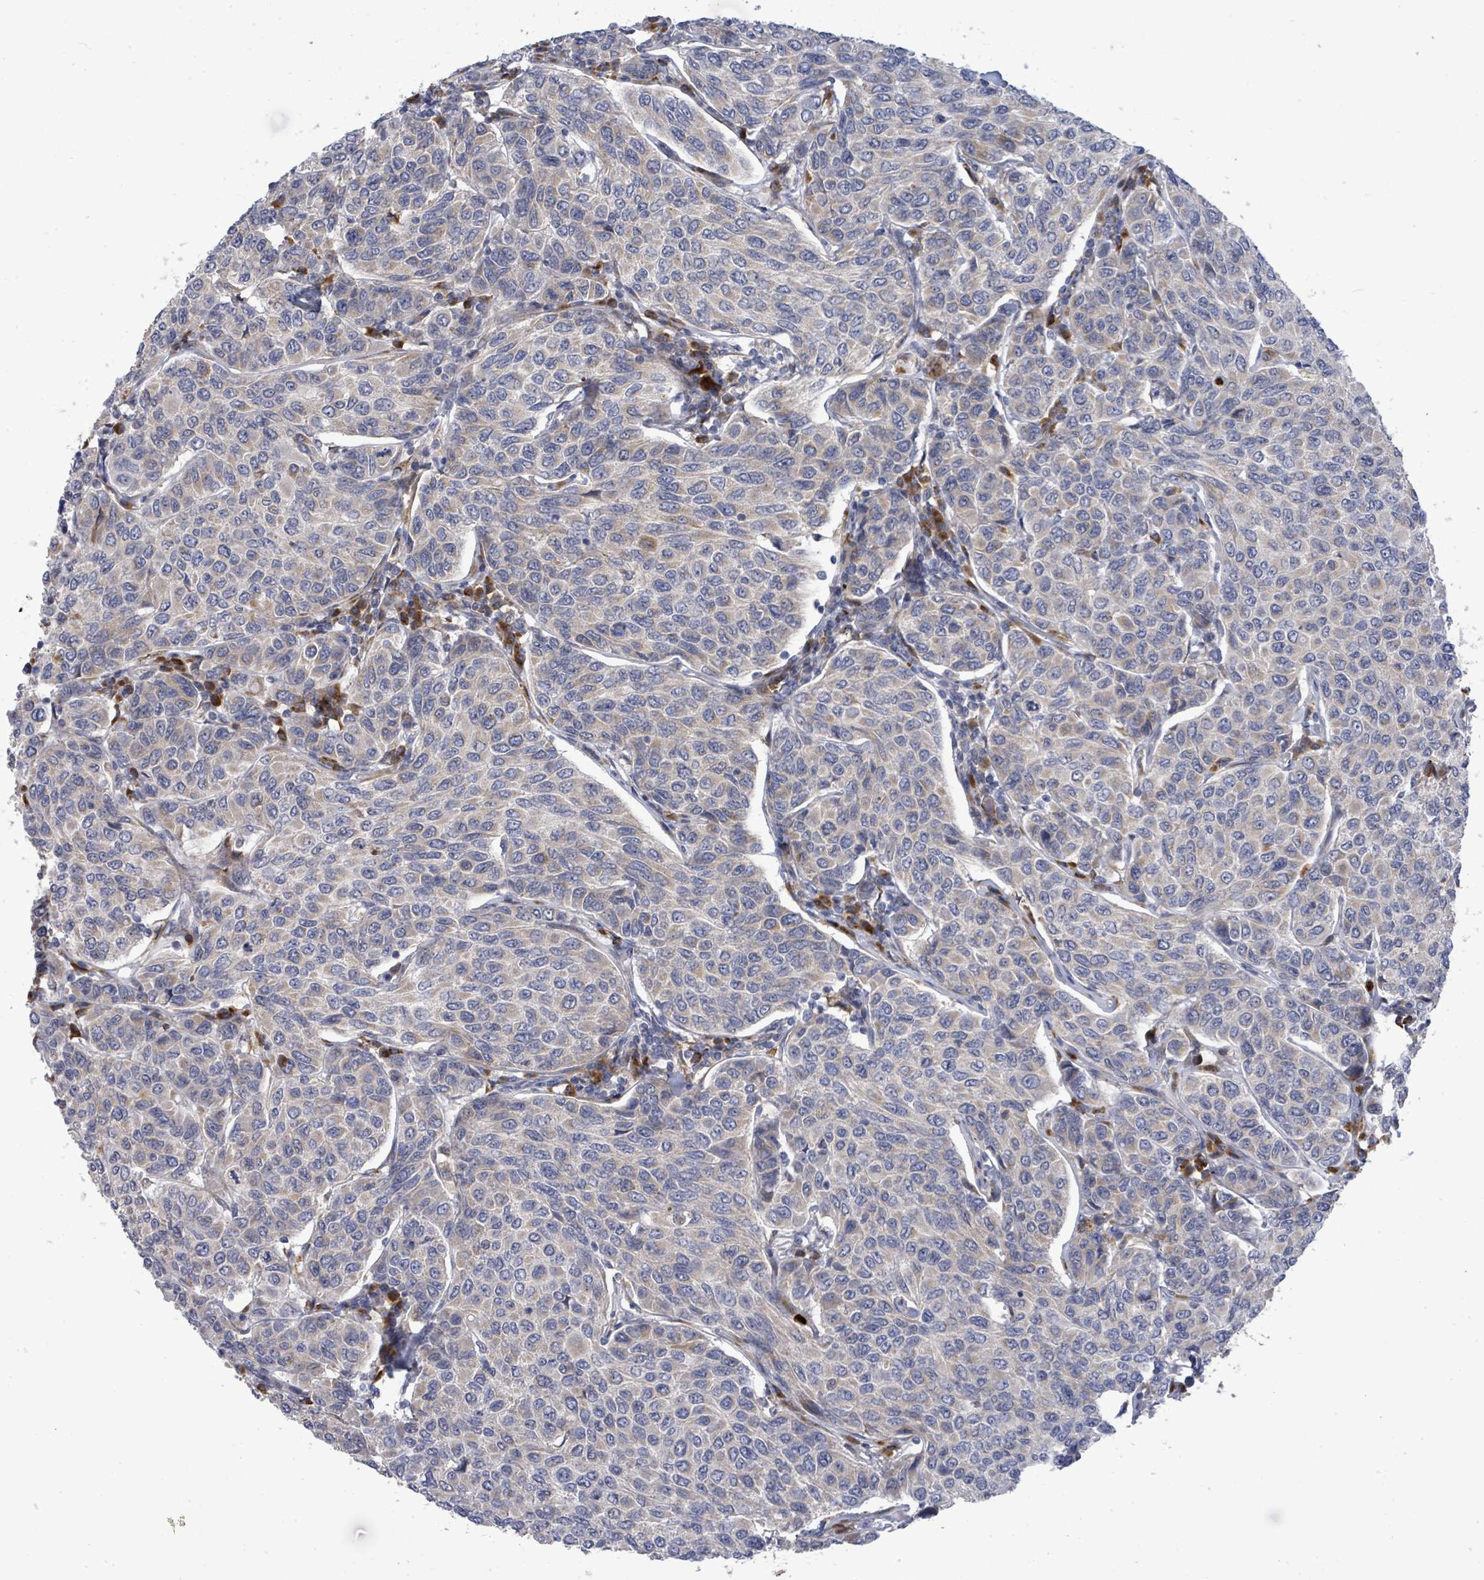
{"staining": {"intensity": "negative", "quantity": "none", "location": "none"}, "tissue": "breast cancer", "cell_type": "Tumor cells", "image_type": "cancer", "snomed": [{"axis": "morphology", "description": "Duct carcinoma"}, {"axis": "topography", "description": "Breast"}], "caption": "Image shows no protein positivity in tumor cells of infiltrating ductal carcinoma (breast) tissue. Nuclei are stained in blue.", "gene": "SAR1A", "patient": {"sex": "female", "age": 55}}